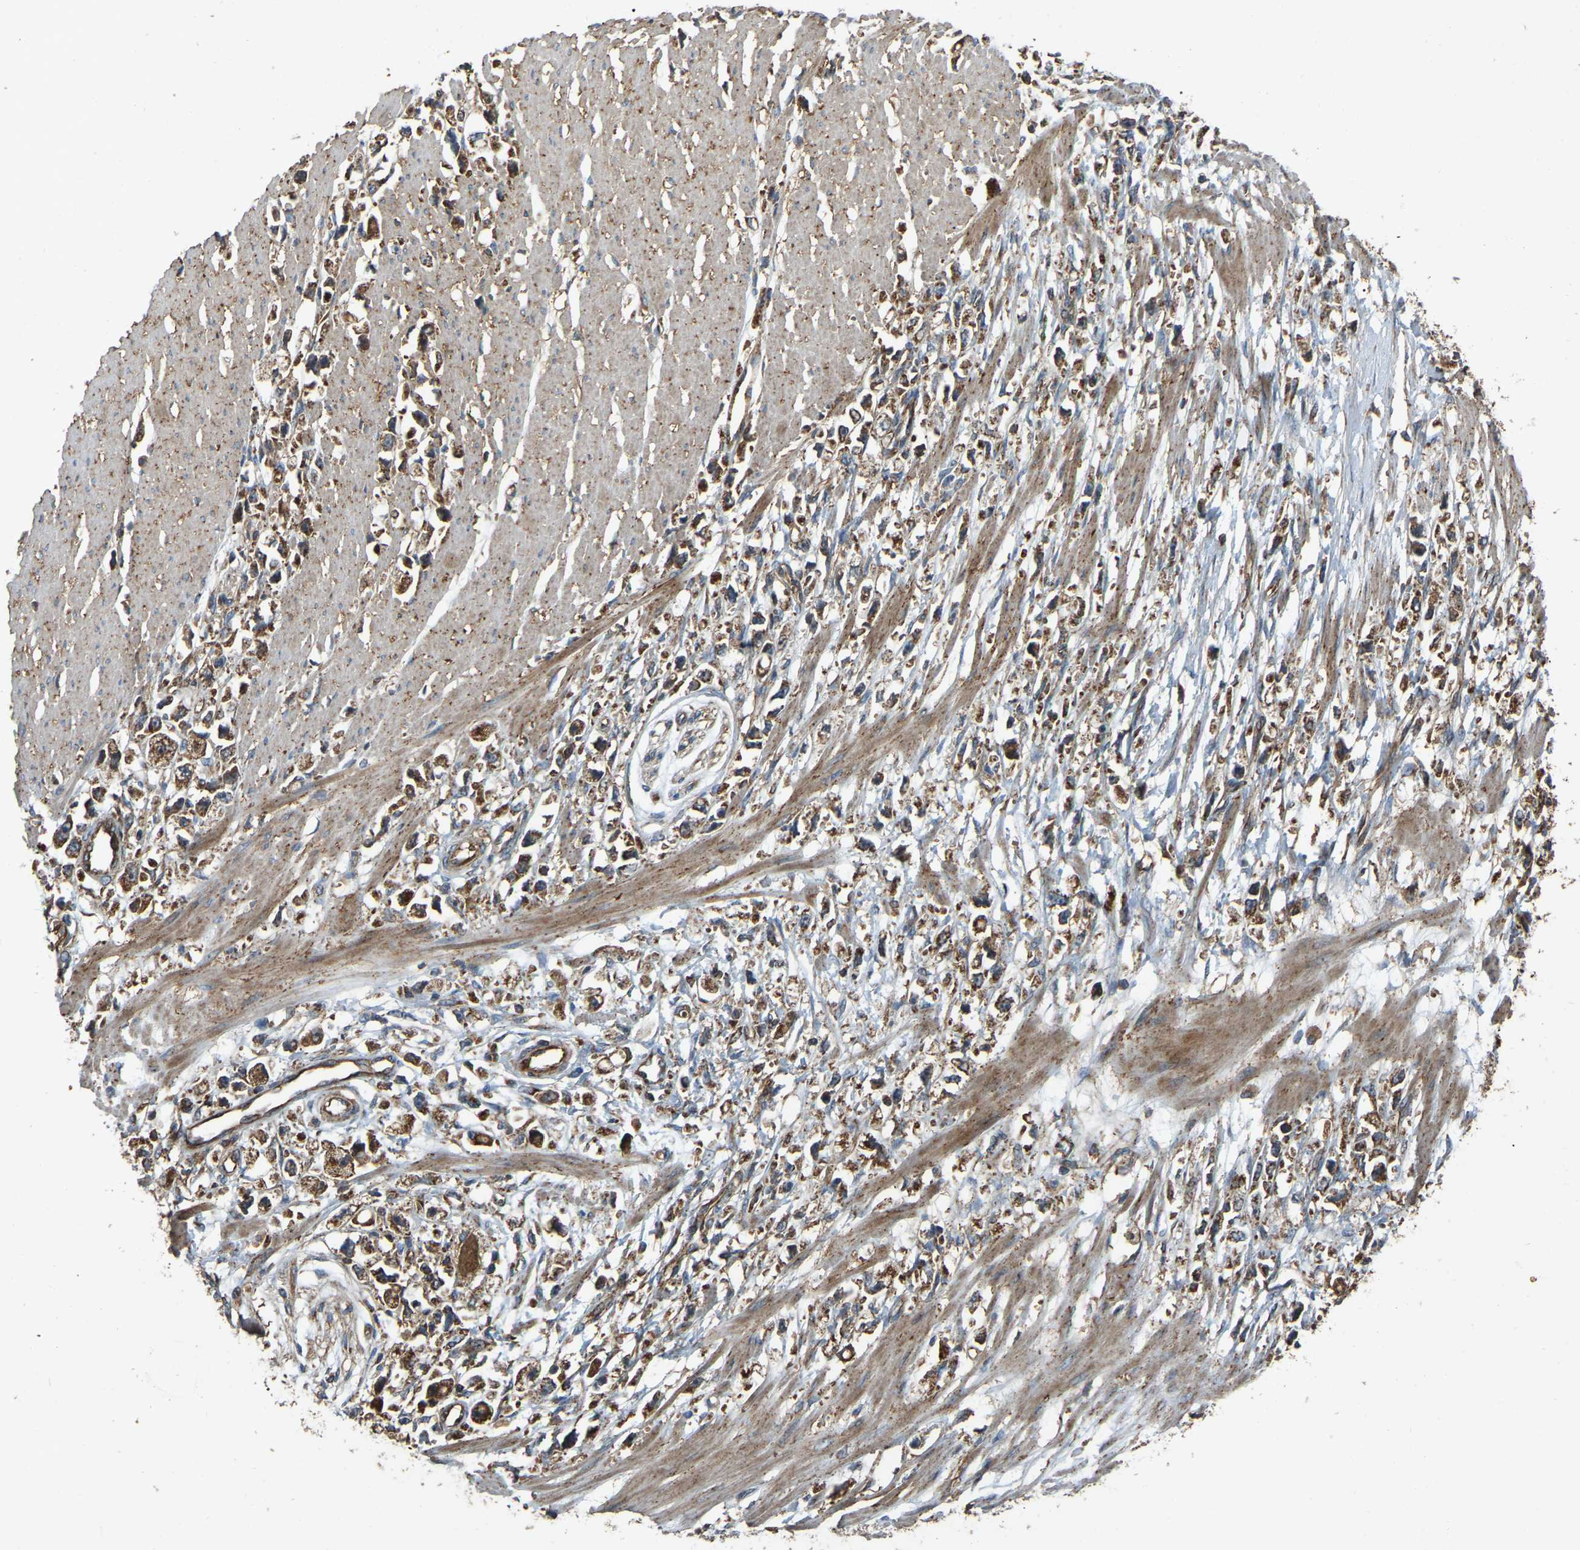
{"staining": {"intensity": "moderate", "quantity": ">75%", "location": "cytoplasmic/membranous"}, "tissue": "stomach cancer", "cell_type": "Tumor cells", "image_type": "cancer", "snomed": [{"axis": "morphology", "description": "Adenocarcinoma, NOS"}, {"axis": "topography", "description": "Stomach"}], "caption": "Immunohistochemistry (IHC) micrograph of neoplastic tissue: human stomach cancer stained using IHC displays medium levels of moderate protein expression localized specifically in the cytoplasmic/membranous of tumor cells, appearing as a cytoplasmic/membranous brown color.", "gene": "SAMD9L", "patient": {"sex": "female", "age": 59}}